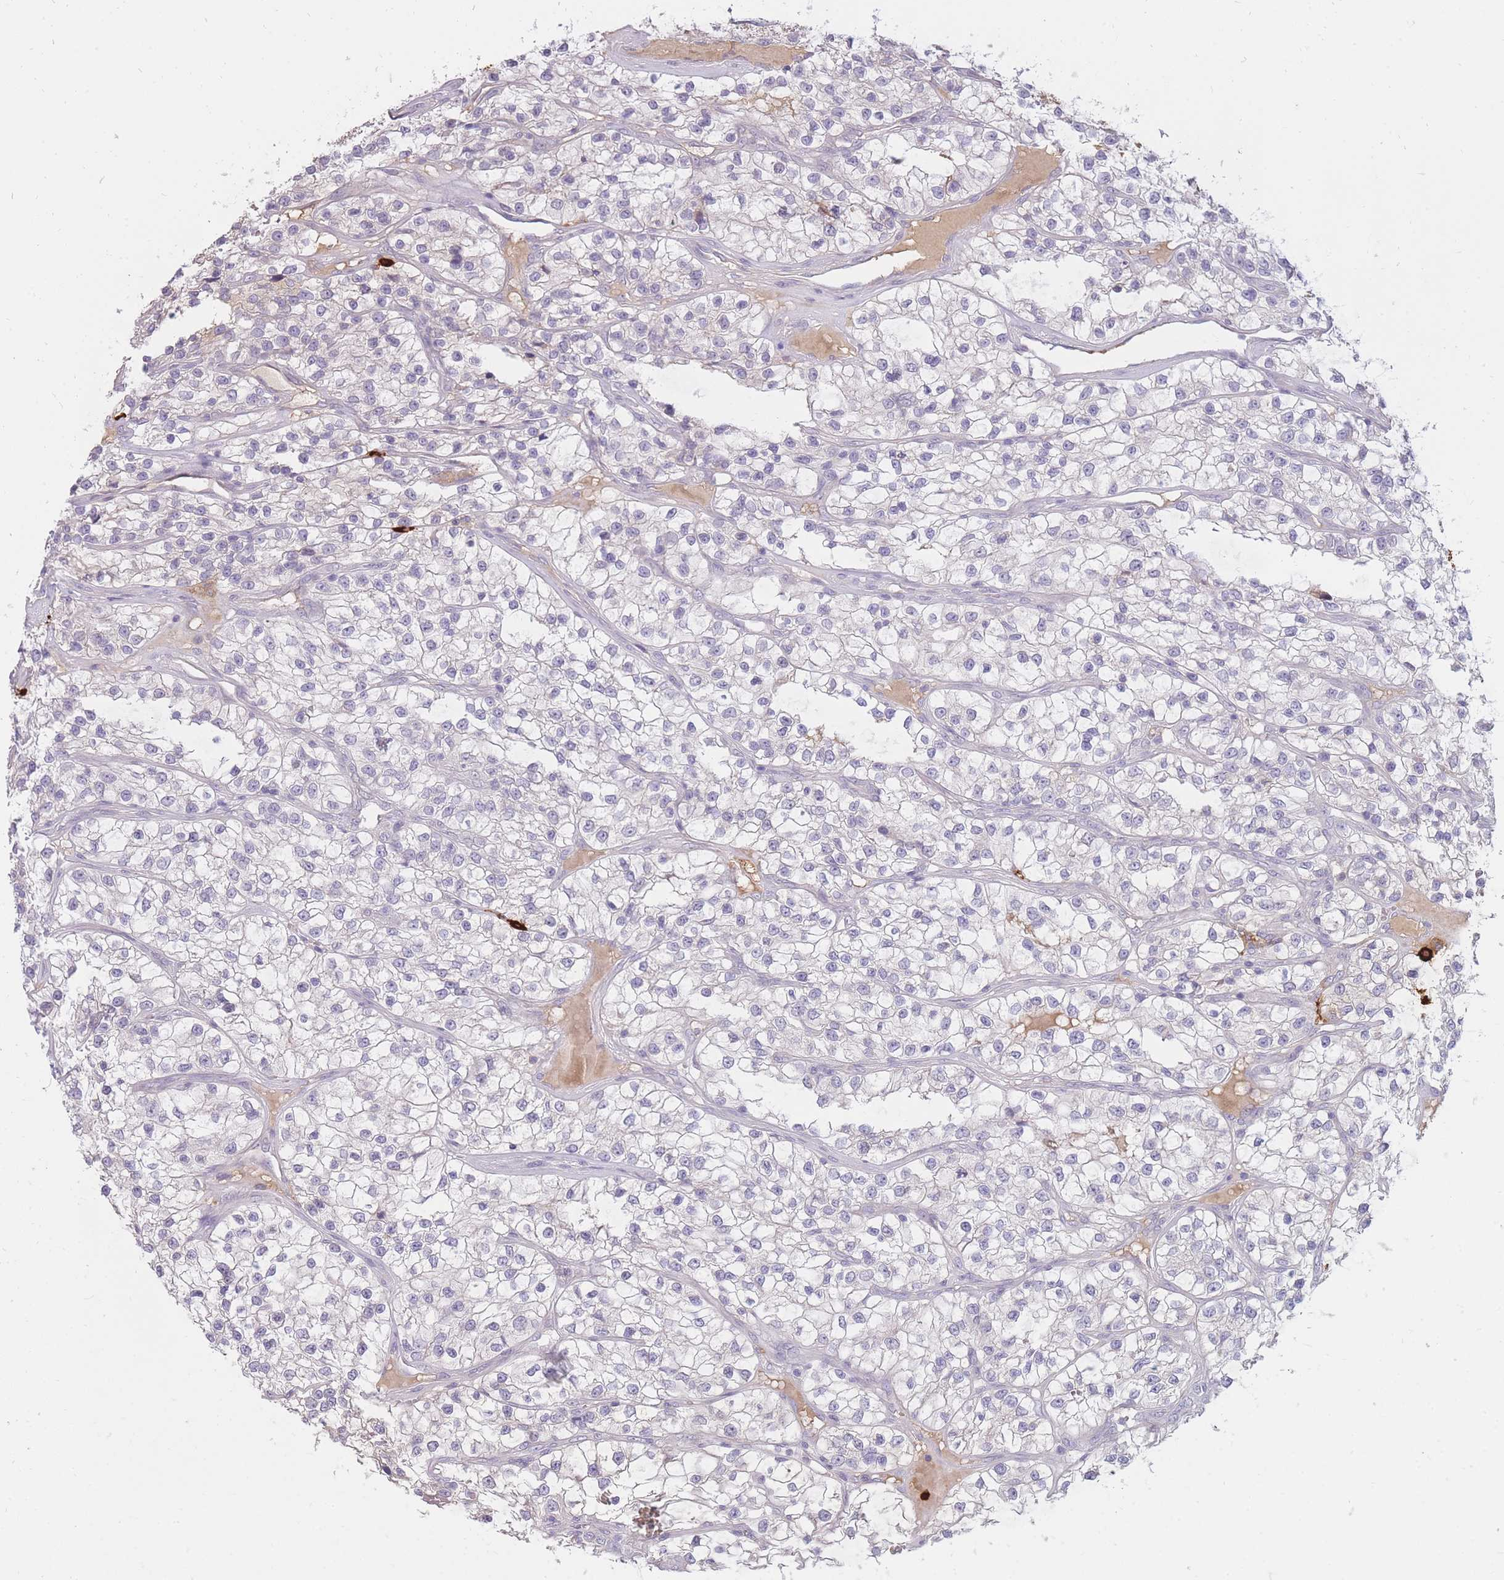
{"staining": {"intensity": "negative", "quantity": "none", "location": "none"}, "tissue": "renal cancer", "cell_type": "Tumor cells", "image_type": "cancer", "snomed": [{"axis": "morphology", "description": "Adenocarcinoma, NOS"}, {"axis": "topography", "description": "Kidney"}], "caption": "Immunohistochemistry (IHC) image of neoplastic tissue: human renal cancer (adenocarcinoma) stained with DAB reveals no significant protein positivity in tumor cells.", "gene": "TPSD1", "patient": {"sex": "female", "age": 57}}